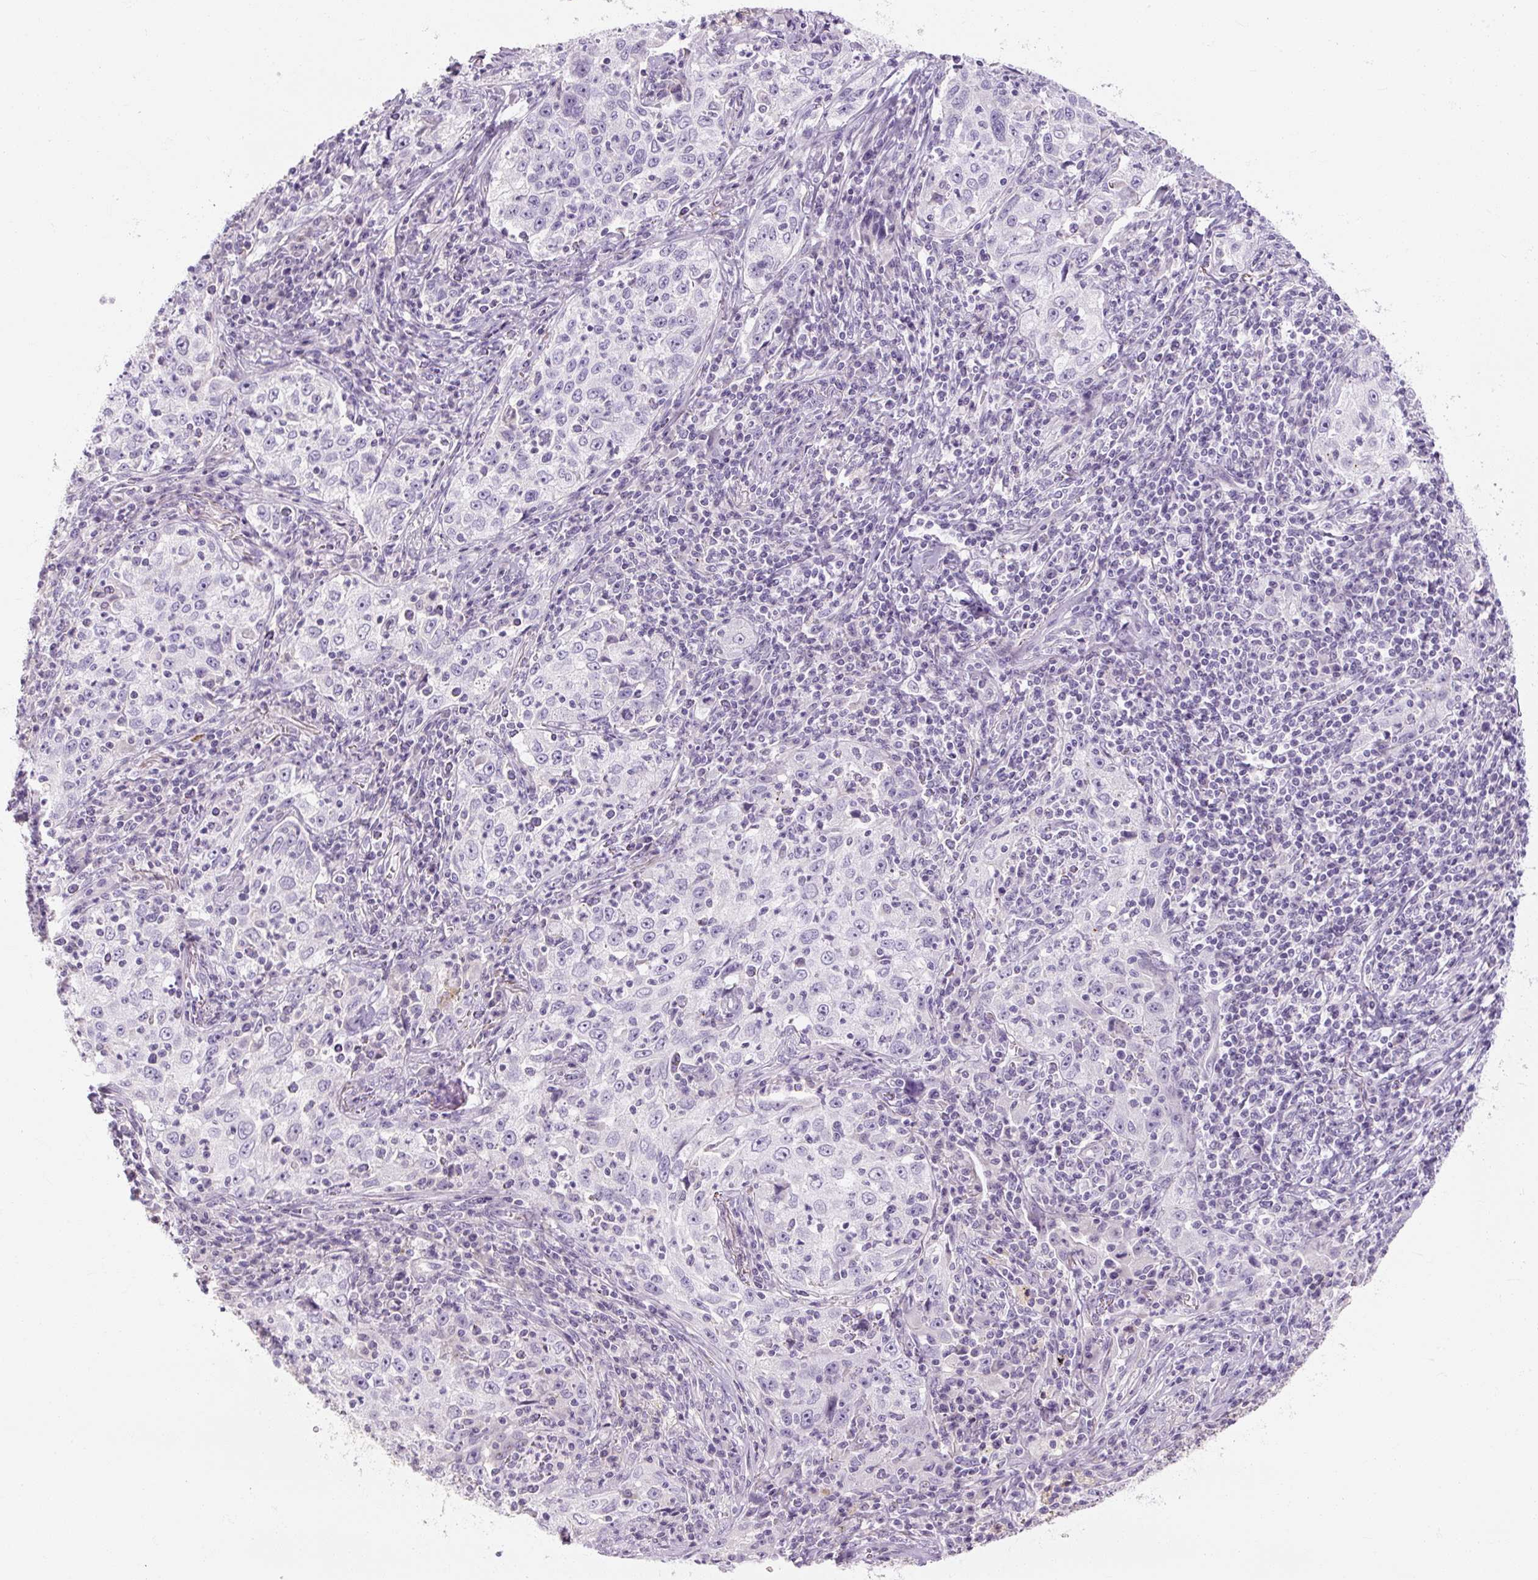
{"staining": {"intensity": "negative", "quantity": "none", "location": "none"}, "tissue": "lung cancer", "cell_type": "Tumor cells", "image_type": "cancer", "snomed": [{"axis": "morphology", "description": "Squamous cell carcinoma, NOS"}, {"axis": "topography", "description": "Lung"}], "caption": "Immunohistochemistry (IHC) of human lung cancer demonstrates no positivity in tumor cells. The staining is performed using DAB (3,3'-diaminobenzidine) brown chromogen with nuclei counter-stained in using hematoxylin.", "gene": "NFE2L3", "patient": {"sex": "male", "age": 71}}